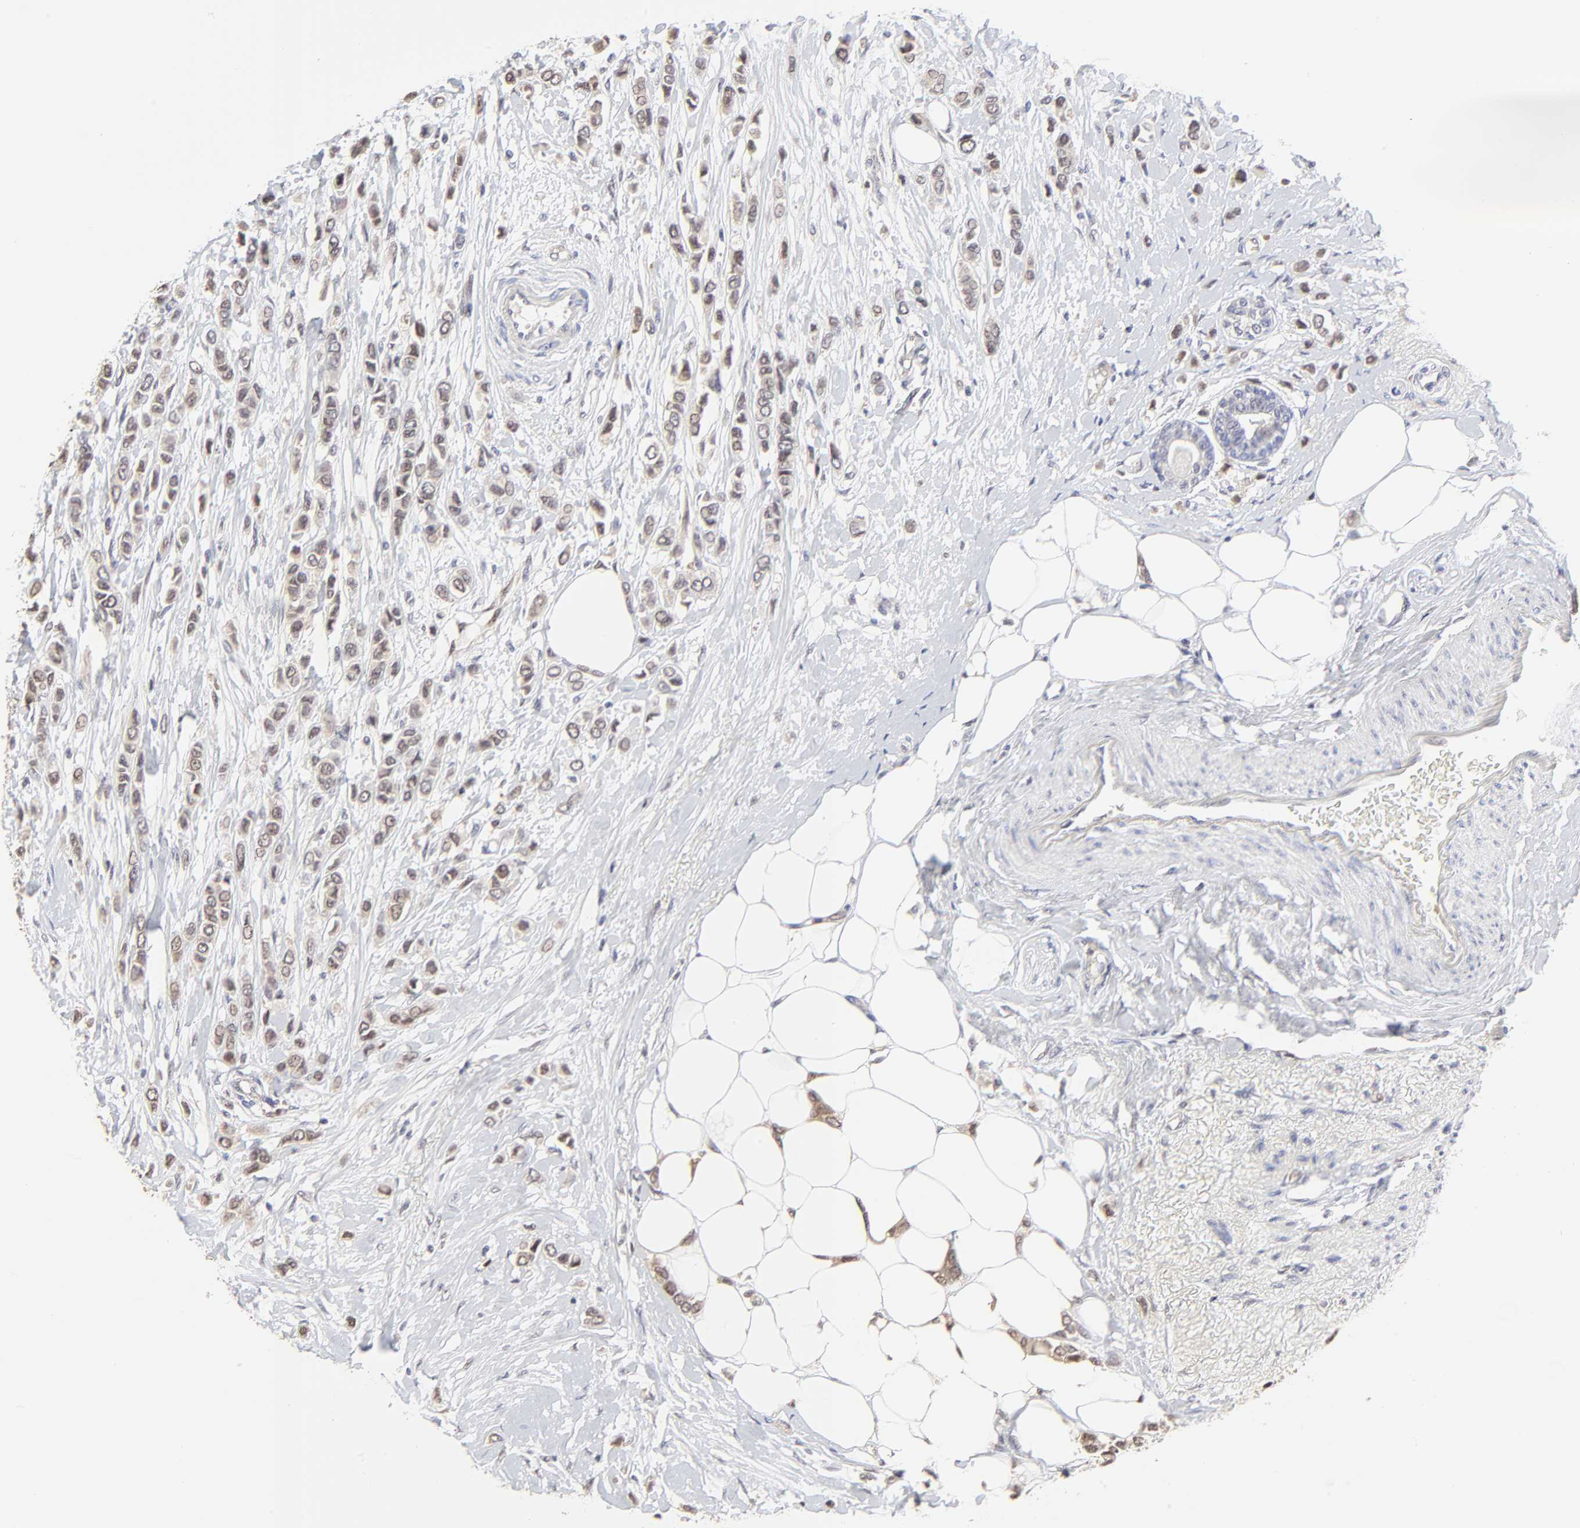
{"staining": {"intensity": "weak", "quantity": "25%-75%", "location": "nuclear"}, "tissue": "breast cancer", "cell_type": "Tumor cells", "image_type": "cancer", "snomed": [{"axis": "morphology", "description": "Lobular carcinoma"}, {"axis": "topography", "description": "Breast"}], "caption": "Approximately 25%-75% of tumor cells in breast lobular carcinoma show weak nuclear protein positivity as visualized by brown immunohistochemical staining.", "gene": "CASP3", "patient": {"sex": "female", "age": 51}}